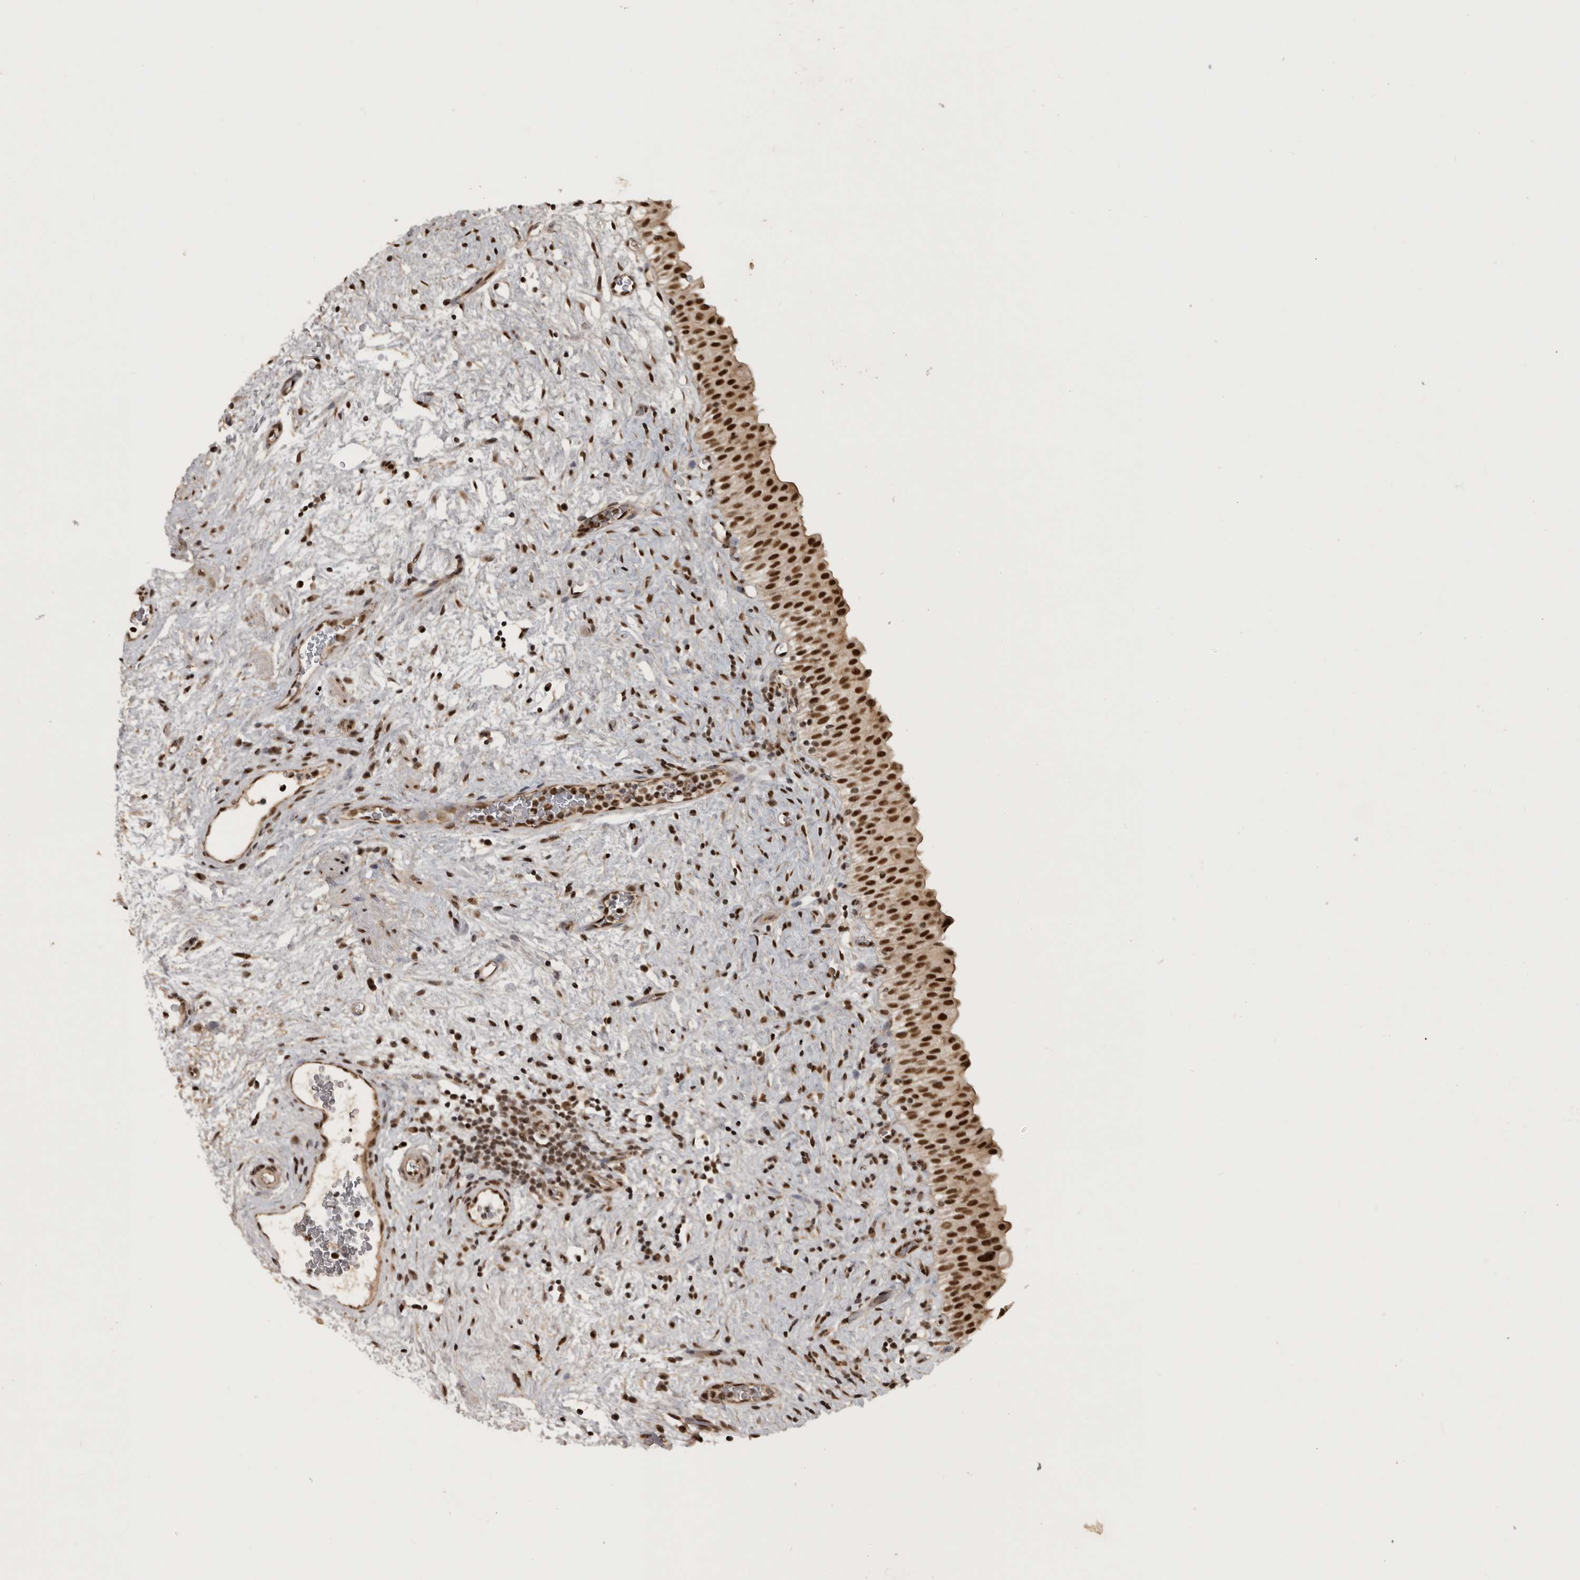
{"staining": {"intensity": "strong", "quantity": ">75%", "location": "nuclear"}, "tissue": "urinary bladder", "cell_type": "Urothelial cells", "image_type": "normal", "snomed": [{"axis": "morphology", "description": "Normal tissue, NOS"}, {"axis": "topography", "description": "Urinary bladder"}], "caption": "Protein expression analysis of normal urinary bladder shows strong nuclear positivity in about >75% of urothelial cells.", "gene": "CBLL1", "patient": {"sex": "male", "age": 82}}